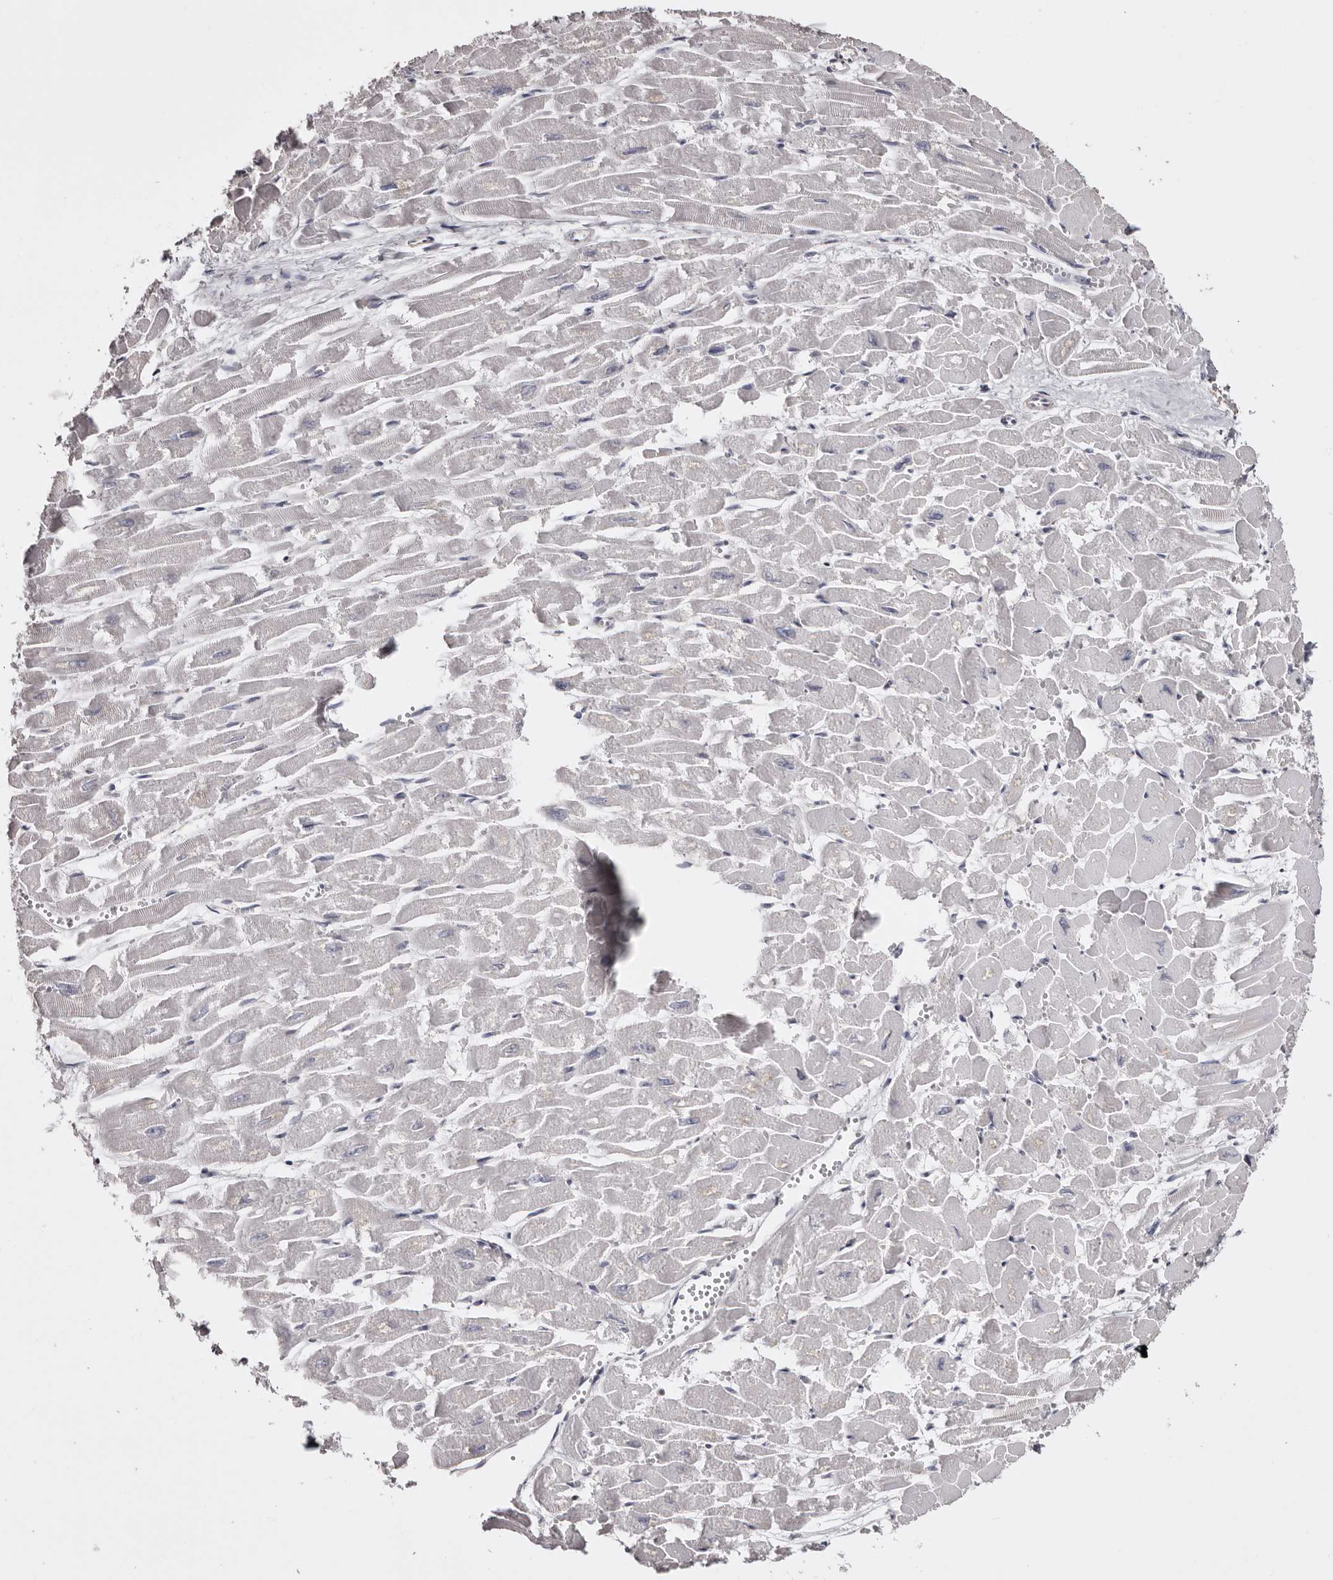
{"staining": {"intensity": "negative", "quantity": "none", "location": "none"}, "tissue": "heart muscle", "cell_type": "Cardiomyocytes", "image_type": "normal", "snomed": [{"axis": "morphology", "description": "Normal tissue, NOS"}, {"axis": "topography", "description": "Heart"}], "caption": "Normal heart muscle was stained to show a protein in brown. There is no significant expression in cardiomyocytes.", "gene": "LAD1", "patient": {"sex": "male", "age": 54}}